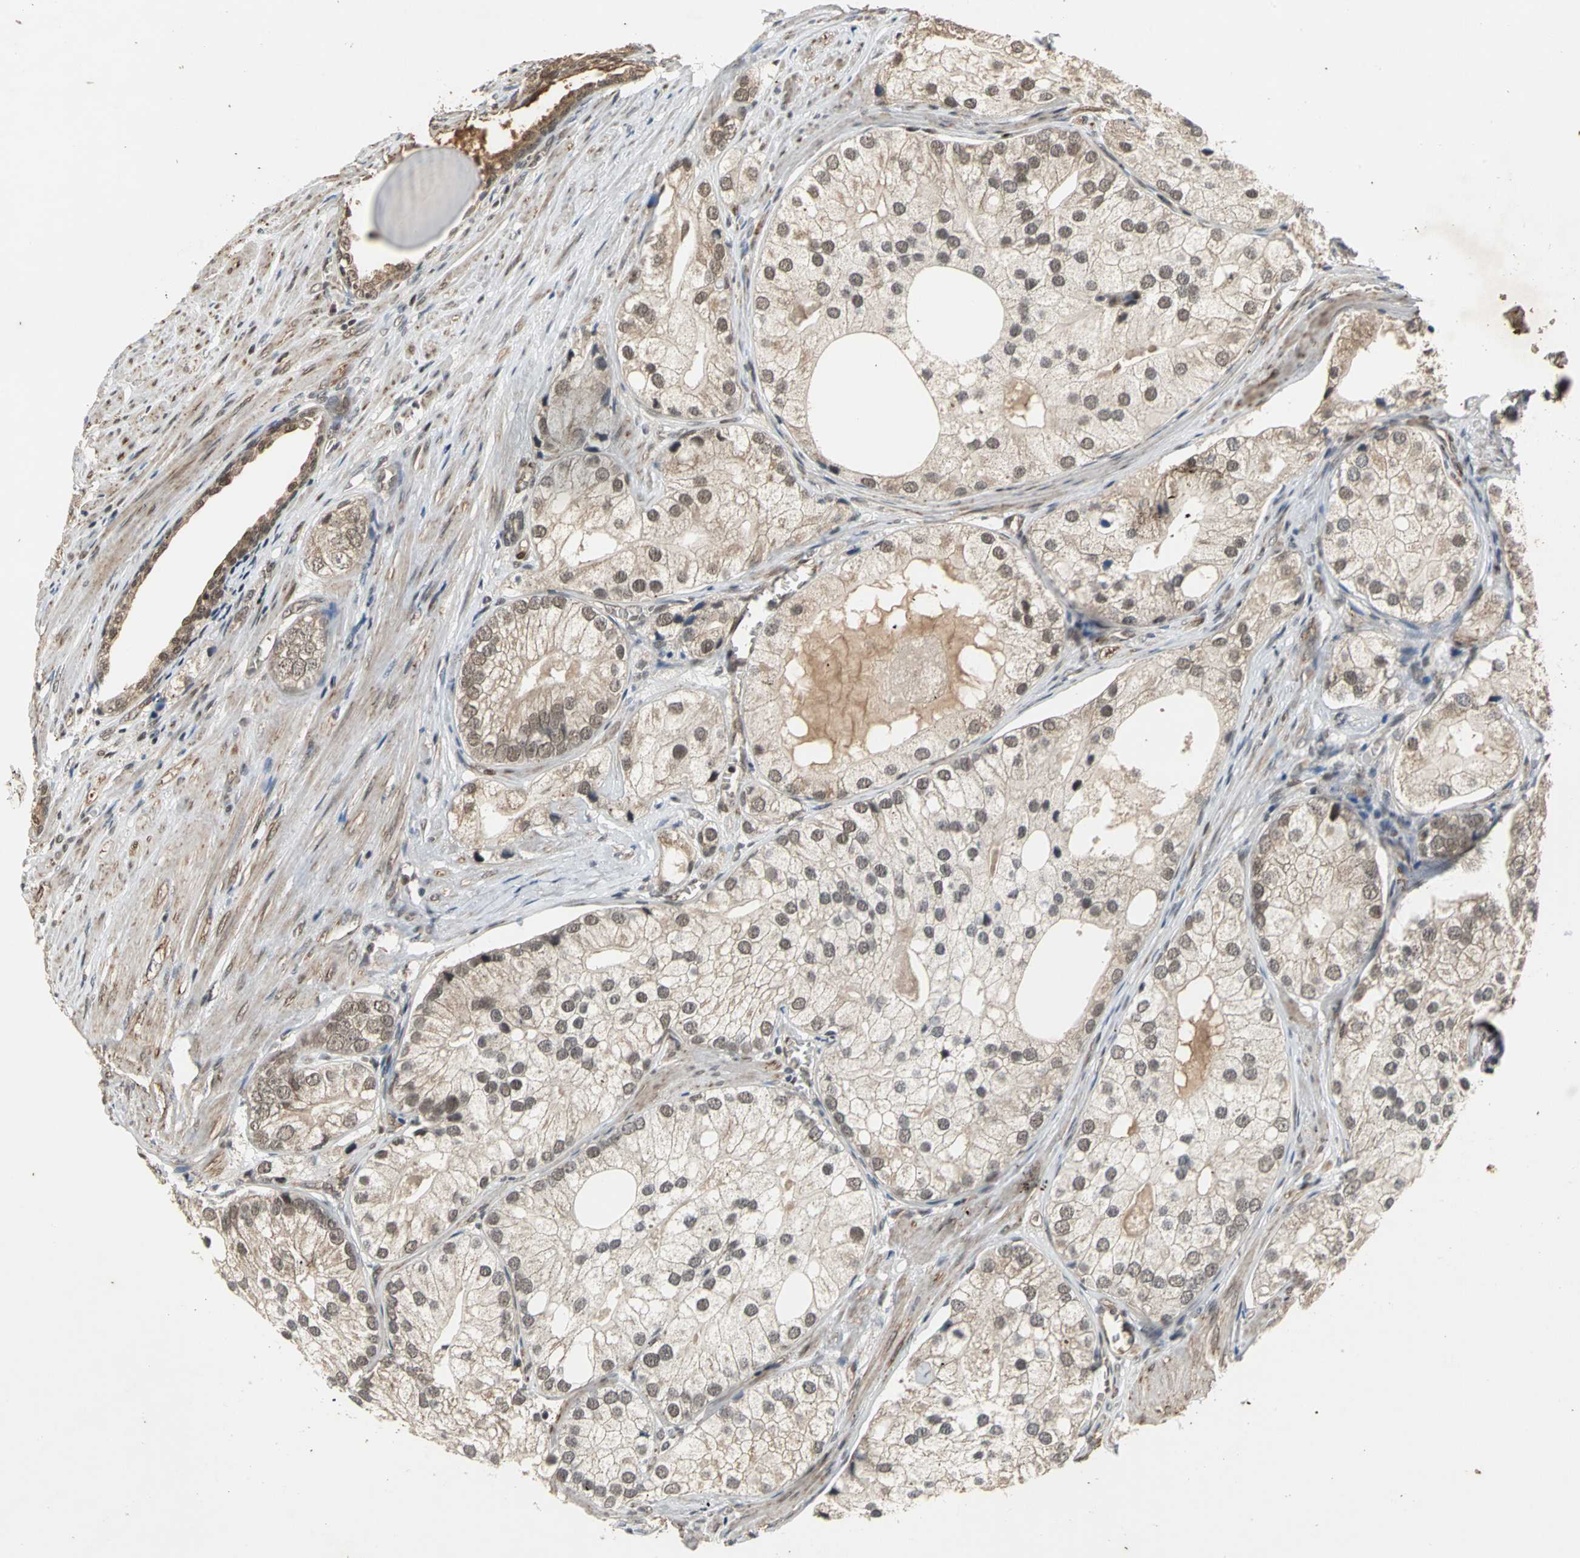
{"staining": {"intensity": "weak", "quantity": "25%-75%", "location": "cytoplasmic/membranous"}, "tissue": "prostate cancer", "cell_type": "Tumor cells", "image_type": "cancer", "snomed": [{"axis": "morphology", "description": "Adenocarcinoma, Low grade"}, {"axis": "topography", "description": "Prostate"}], "caption": "An immunohistochemistry (IHC) image of tumor tissue is shown. Protein staining in brown labels weak cytoplasmic/membranous positivity in prostate adenocarcinoma (low-grade) within tumor cells.", "gene": "NOTCH3", "patient": {"sex": "male", "age": 69}}